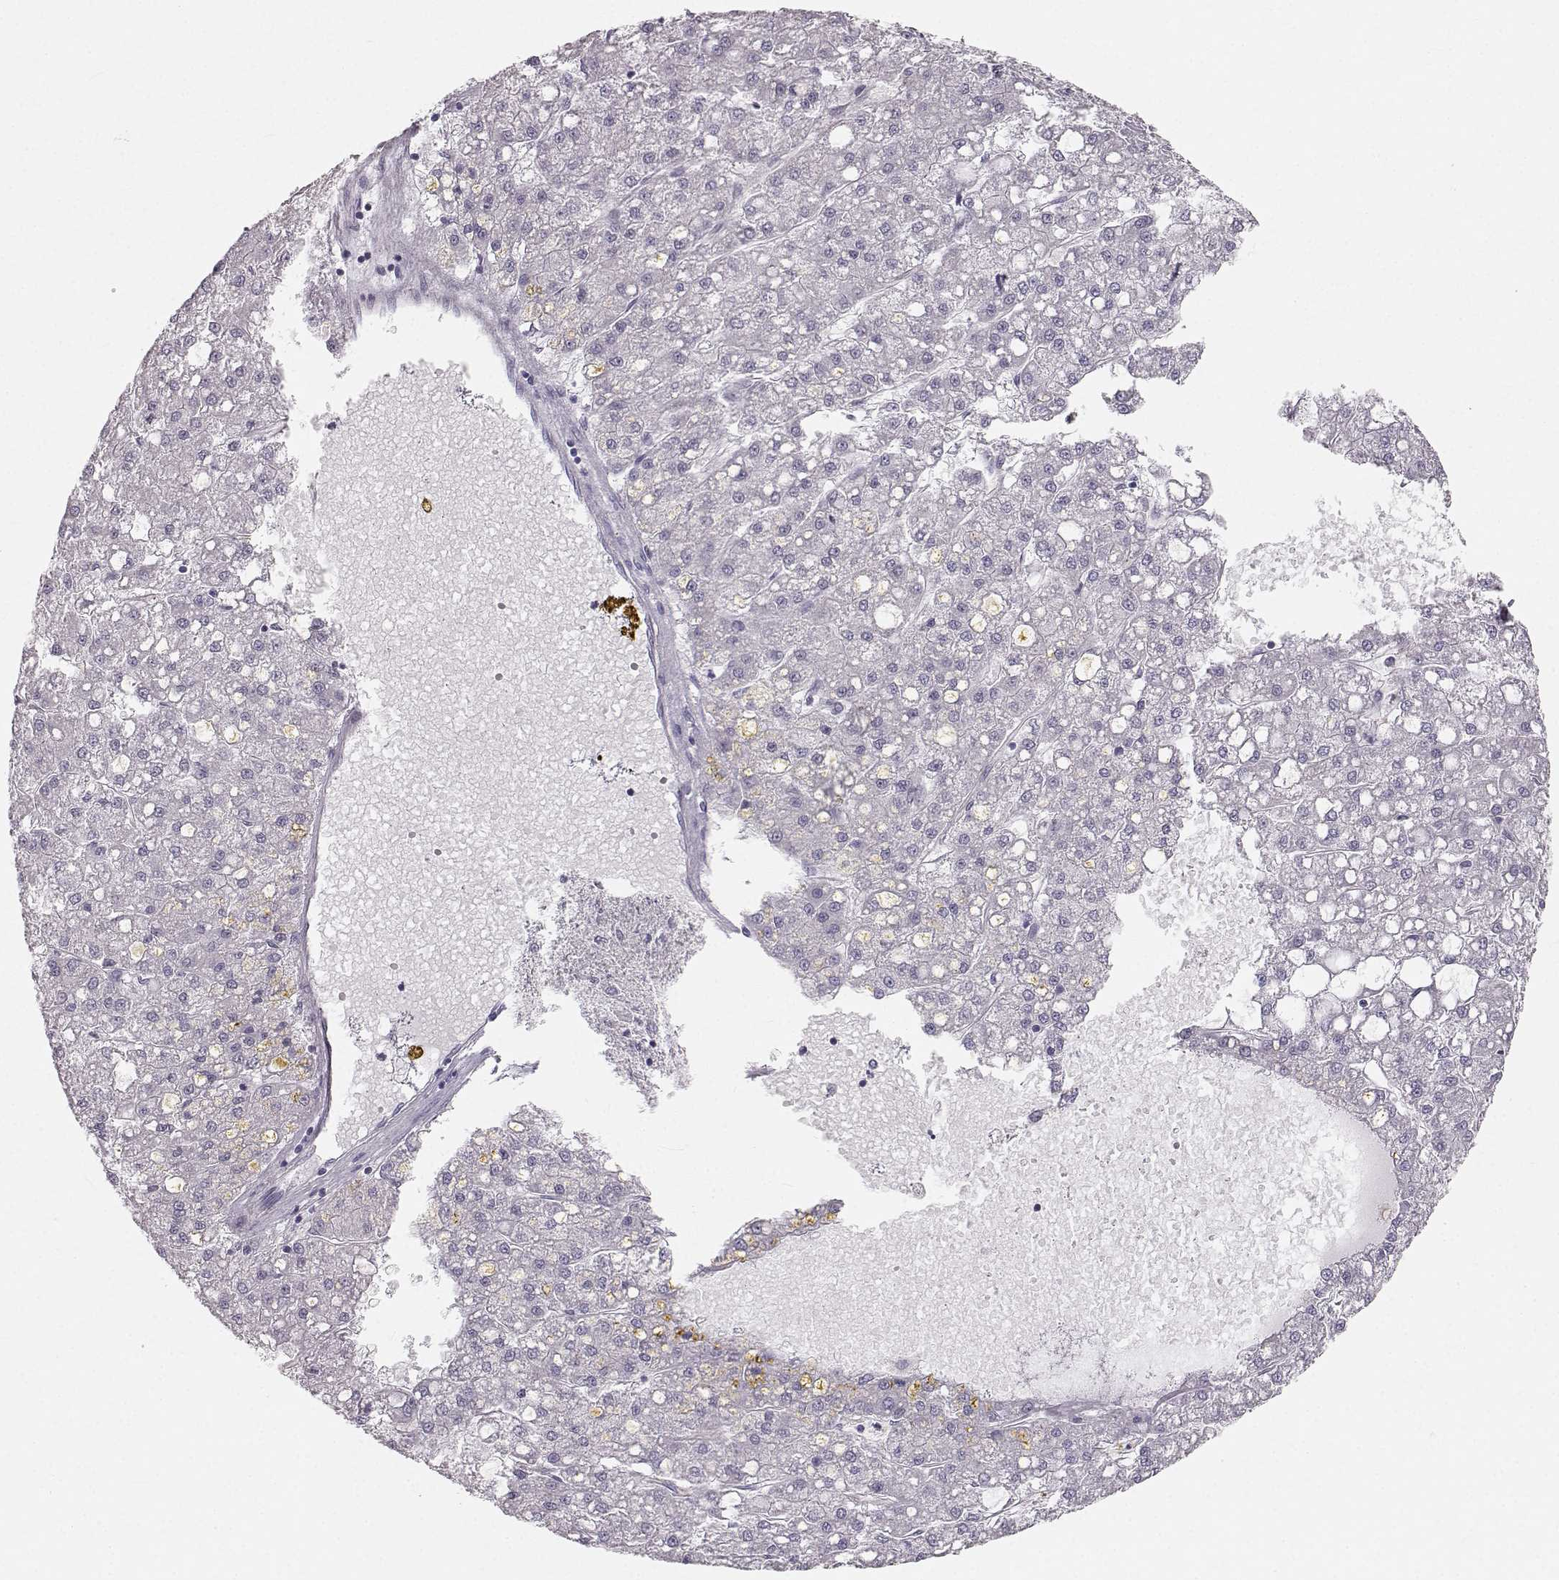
{"staining": {"intensity": "negative", "quantity": "none", "location": "none"}, "tissue": "liver cancer", "cell_type": "Tumor cells", "image_type": "cancer", "snomed": [{"axis": "morphology", "description": "Carcinoma, Hepatocellular, NOS"}, {"axis": "topography", "description": "Liver"}], "caption": "IHC micrograph of human hepatocellular carcinoma (liver) stained for a protein (brown), which exhibits no expression in tumor cells.", "gene": "OIP5", "patient": {"sex": "male", "age": 67}}